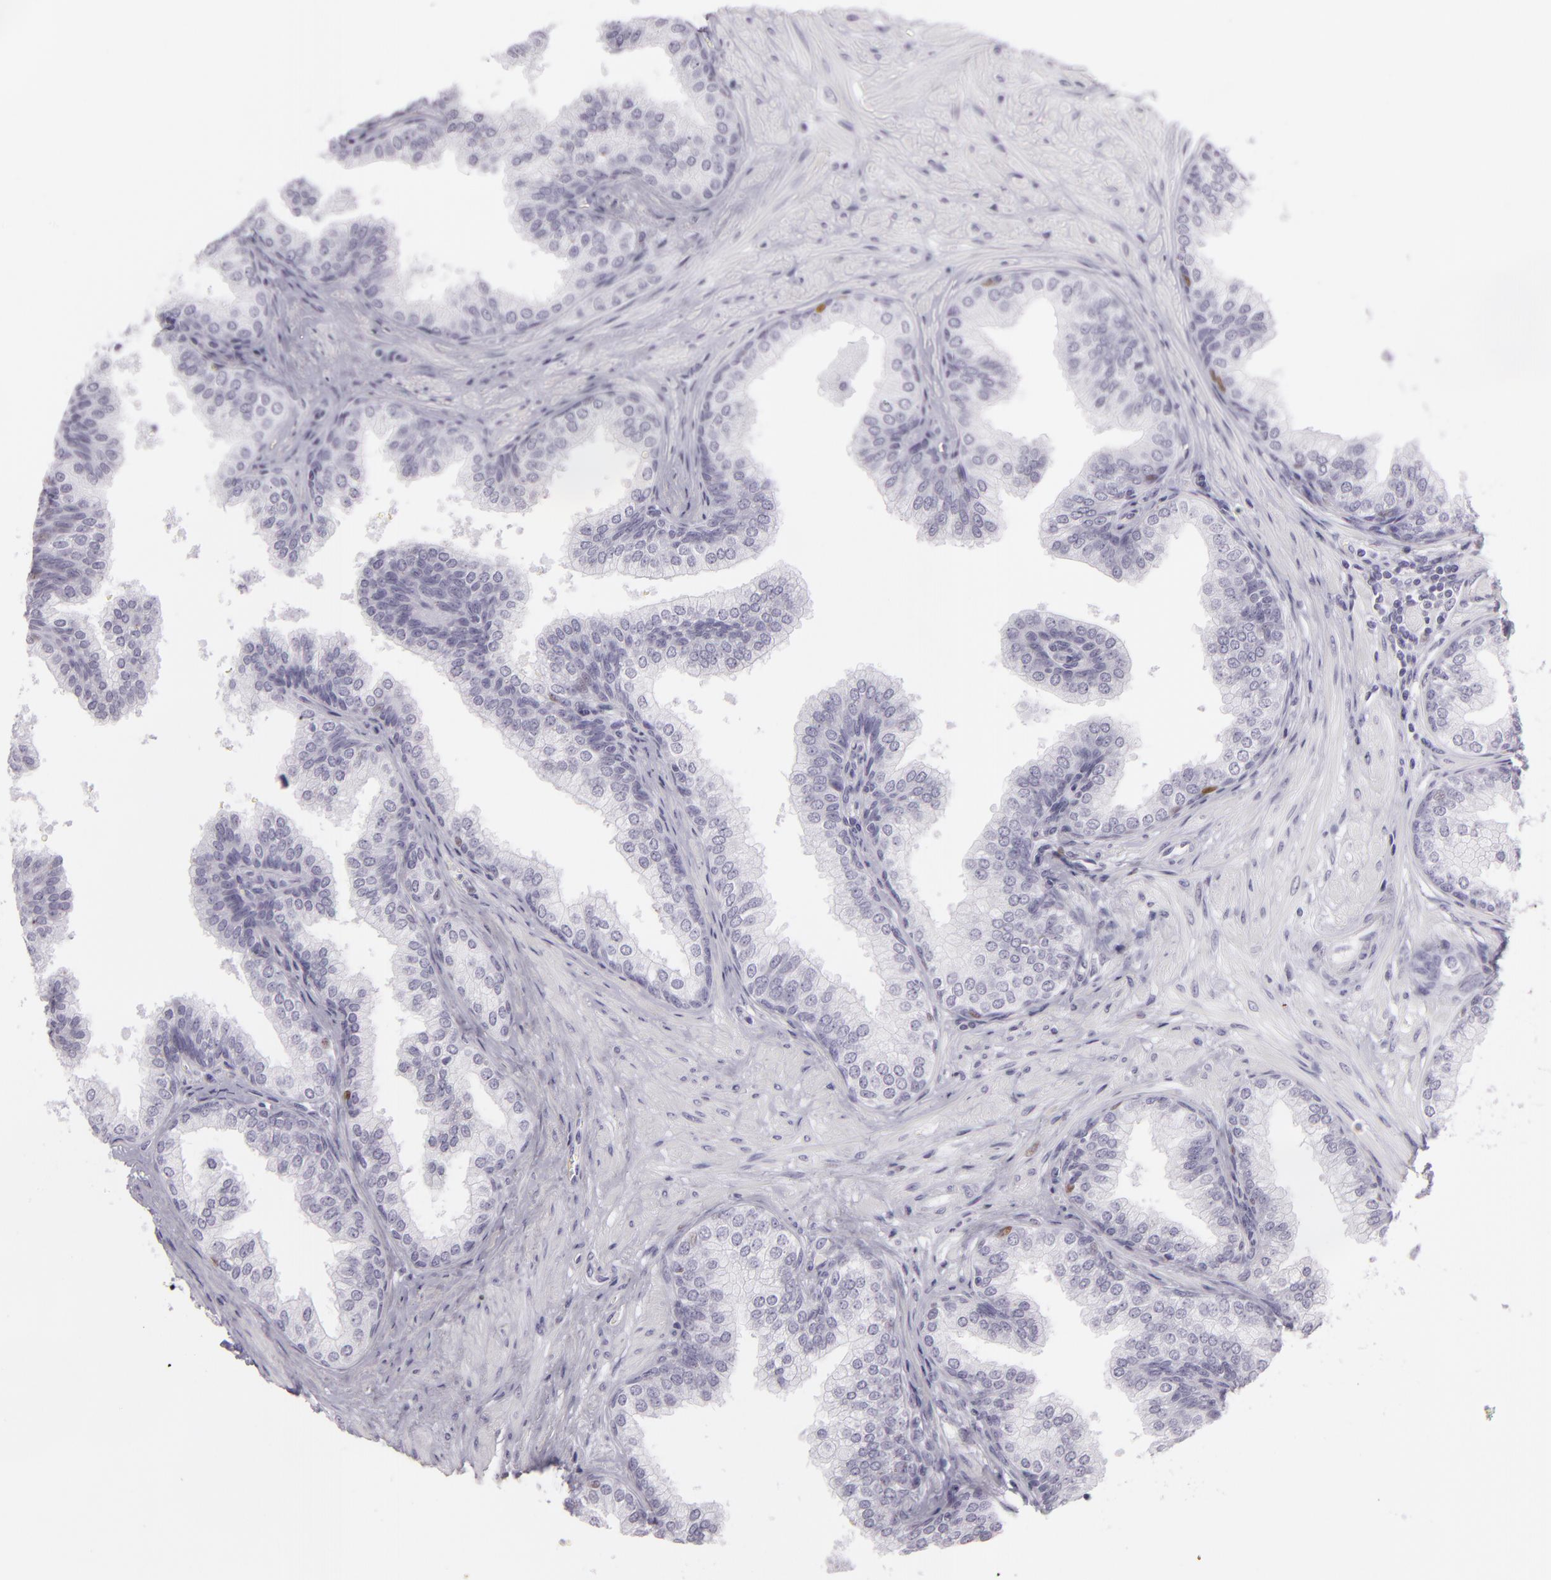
{"staining": {"intensity": "moderate", "quantity": "<25%", "location": "nuclear"}, "tissue": "prostate", "cell_type": "Glandular cells", "image_type": "normal", "snomed": [{"axis": "morphology", "description": "Normal tissue, NOS"}, {"axis": "topography", "description": "Prostate"}], "caption": "The image displays immunohistochemical staining of unremarkable prostate. There is moderate nuclear staining is seen in approximately <25% of glandular cells.", "gene": "MCM3", "patient": {"sex": "male", "age": 60}}